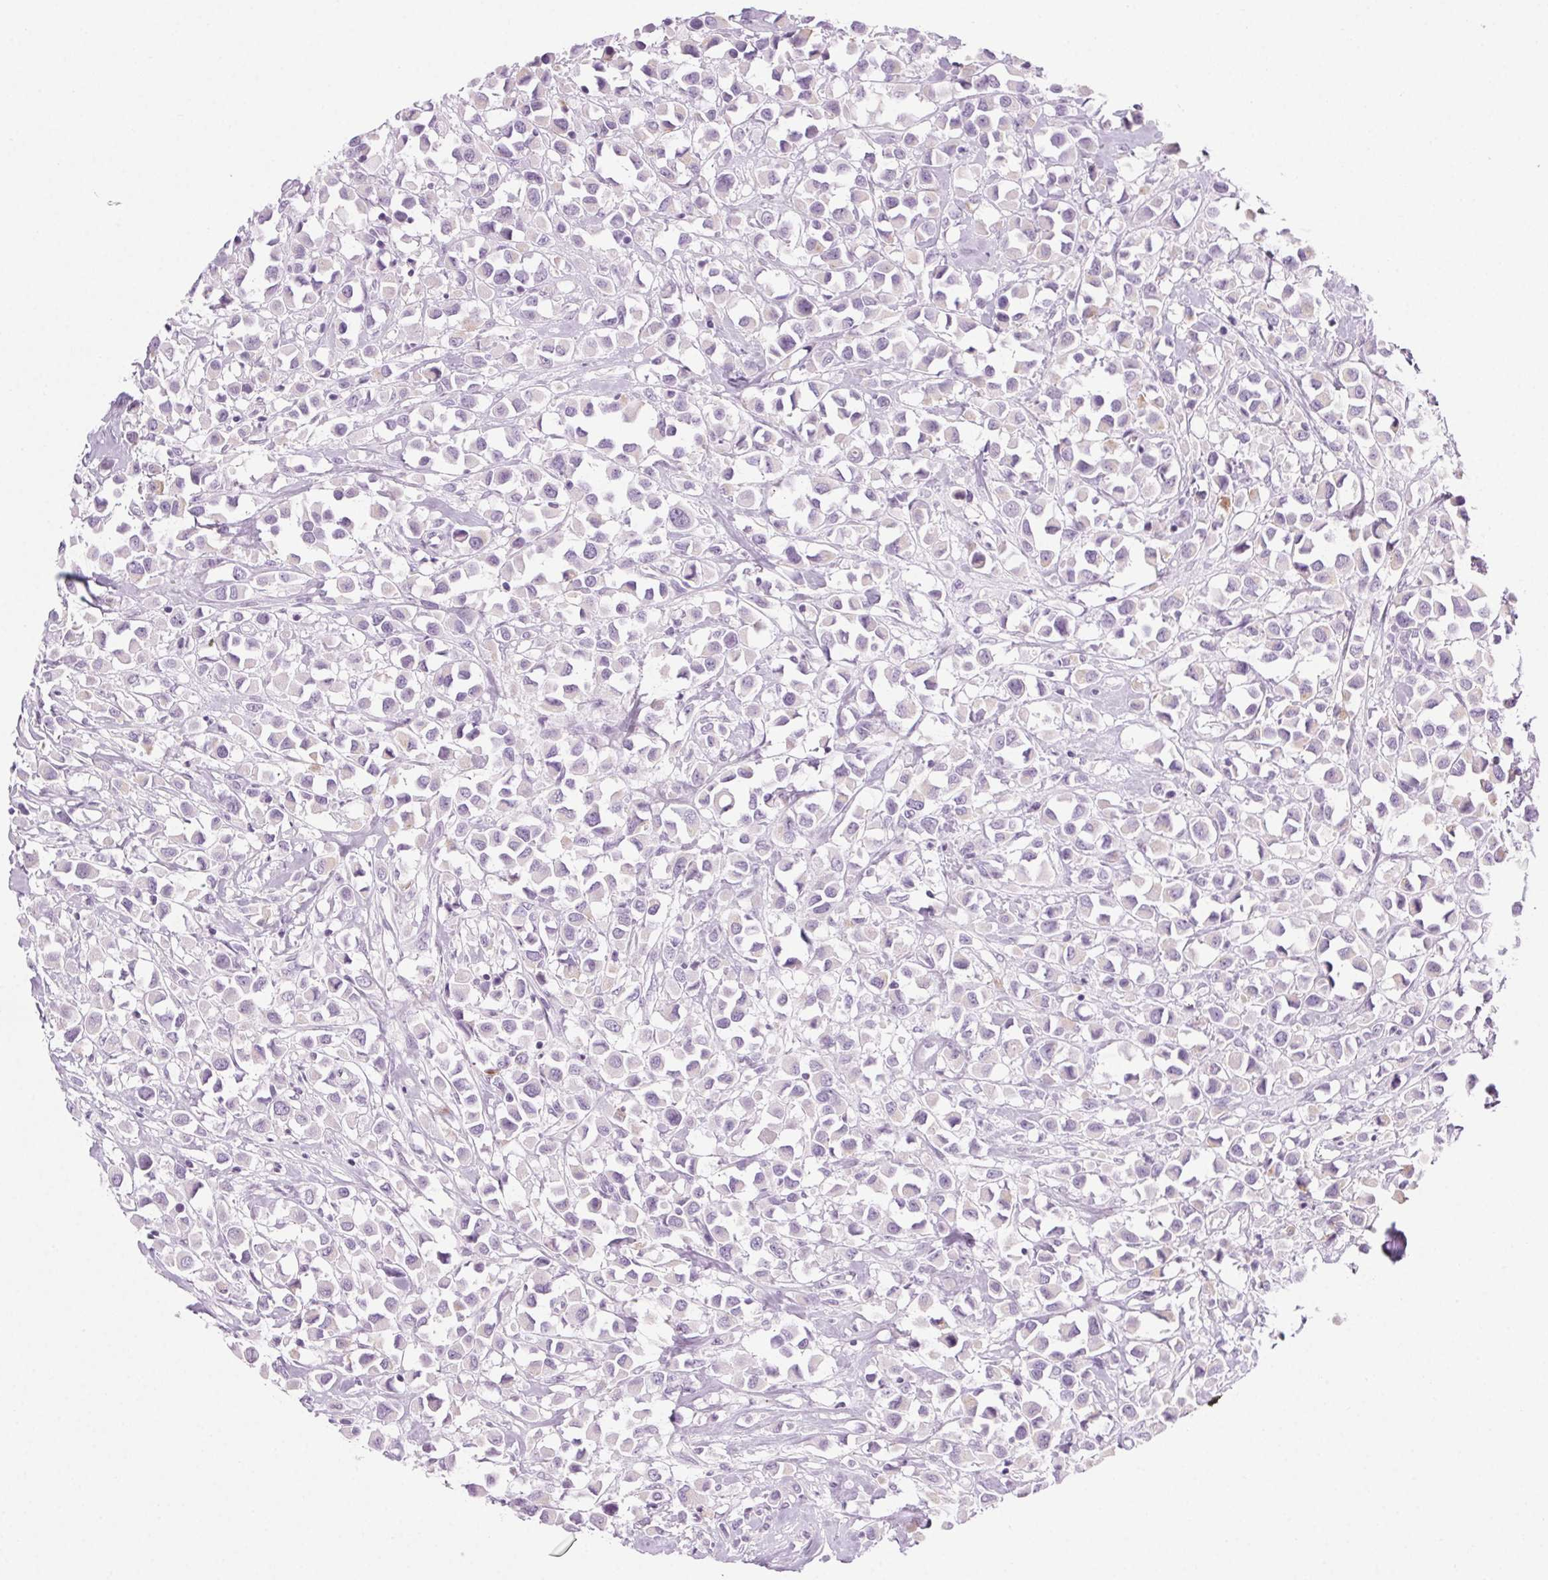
{"staining": {"intensity": "negative", "quantity": "none", "location": "none"}, "tissue": "breast cancer", "cell_type": "Tumor cells", "image_type": "cancer", "snomed": [{"axis": "morphology", "description": "Duct carcinoma"}, {"axis": "topography", "description": "Breast"}], "caption": "Protein analysis of invasive ductal carcinoma (breast) demonstrates no significant positivity in tumor cells.", "gene": "LRP2", "patient": {"sex": "female", "age": 61}}